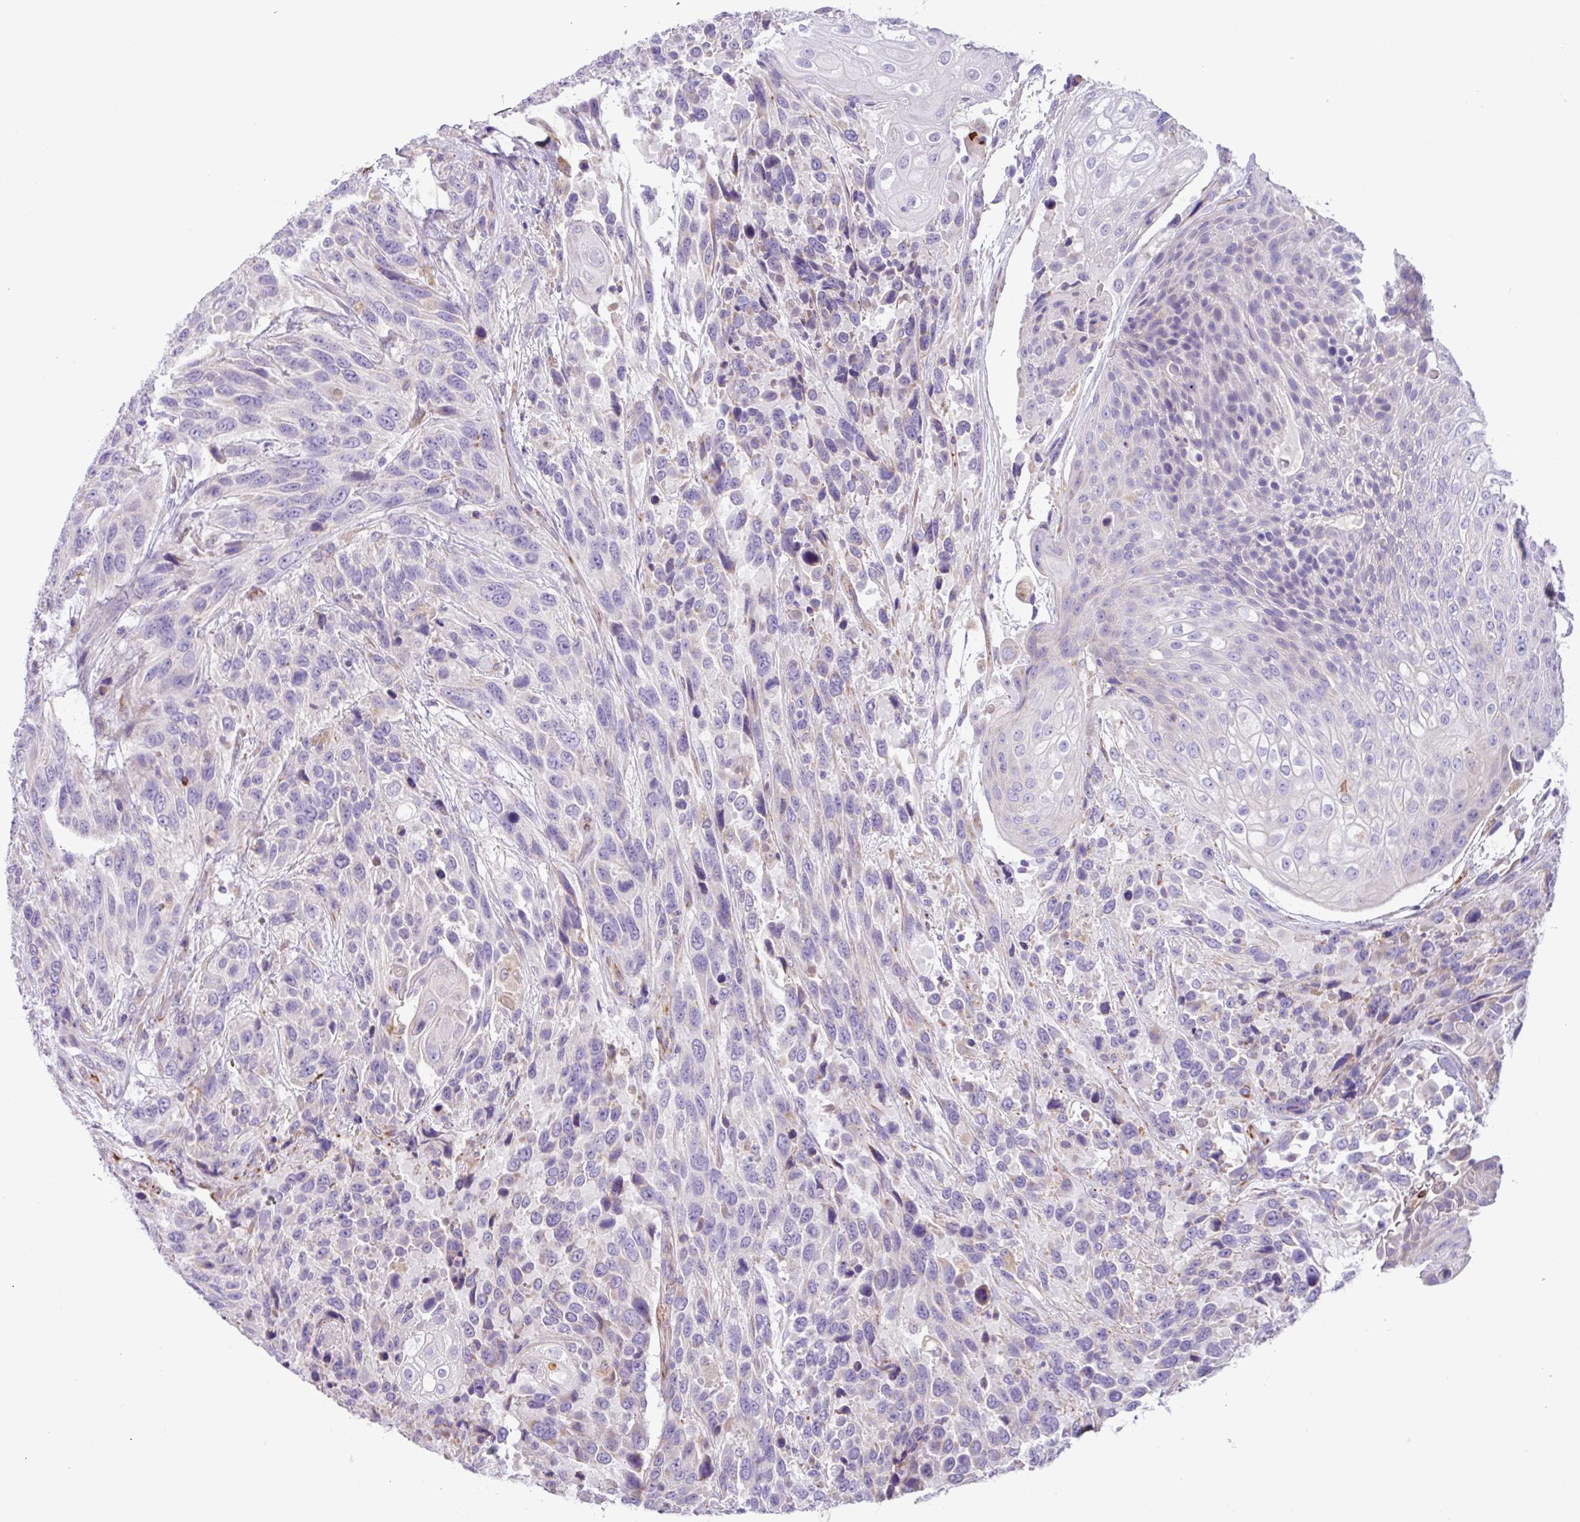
{"staining": {"intensity": "weak", "quantity": "<25%", "location": "cytoplasmic/membranous"}, "tissue": "urothelial cancer", "cell_type": "Tumor cells", "image_type": "cancer", "snomed": [{"axis": "morphology", "description": "Urothelial carcinoma, High grade"}, {"axis": "topography", "description": "Urinary bladder"}], "caption": "IHC photomicrograph of neoplastic tissue: urothelial carcinoma (high-grade) stained with DAB (3,3'-diaminobenzidine) shows no significant protein positivity in tumor cells. Brightfield microscopy of immunohistochemistry stained with DAB (3,3'-diaminobenzidine) (brown) and hematoxylin (blue), captured at high magnification.", "gene": "MRM2", "patient": {"sex": "female", "age": 70}}